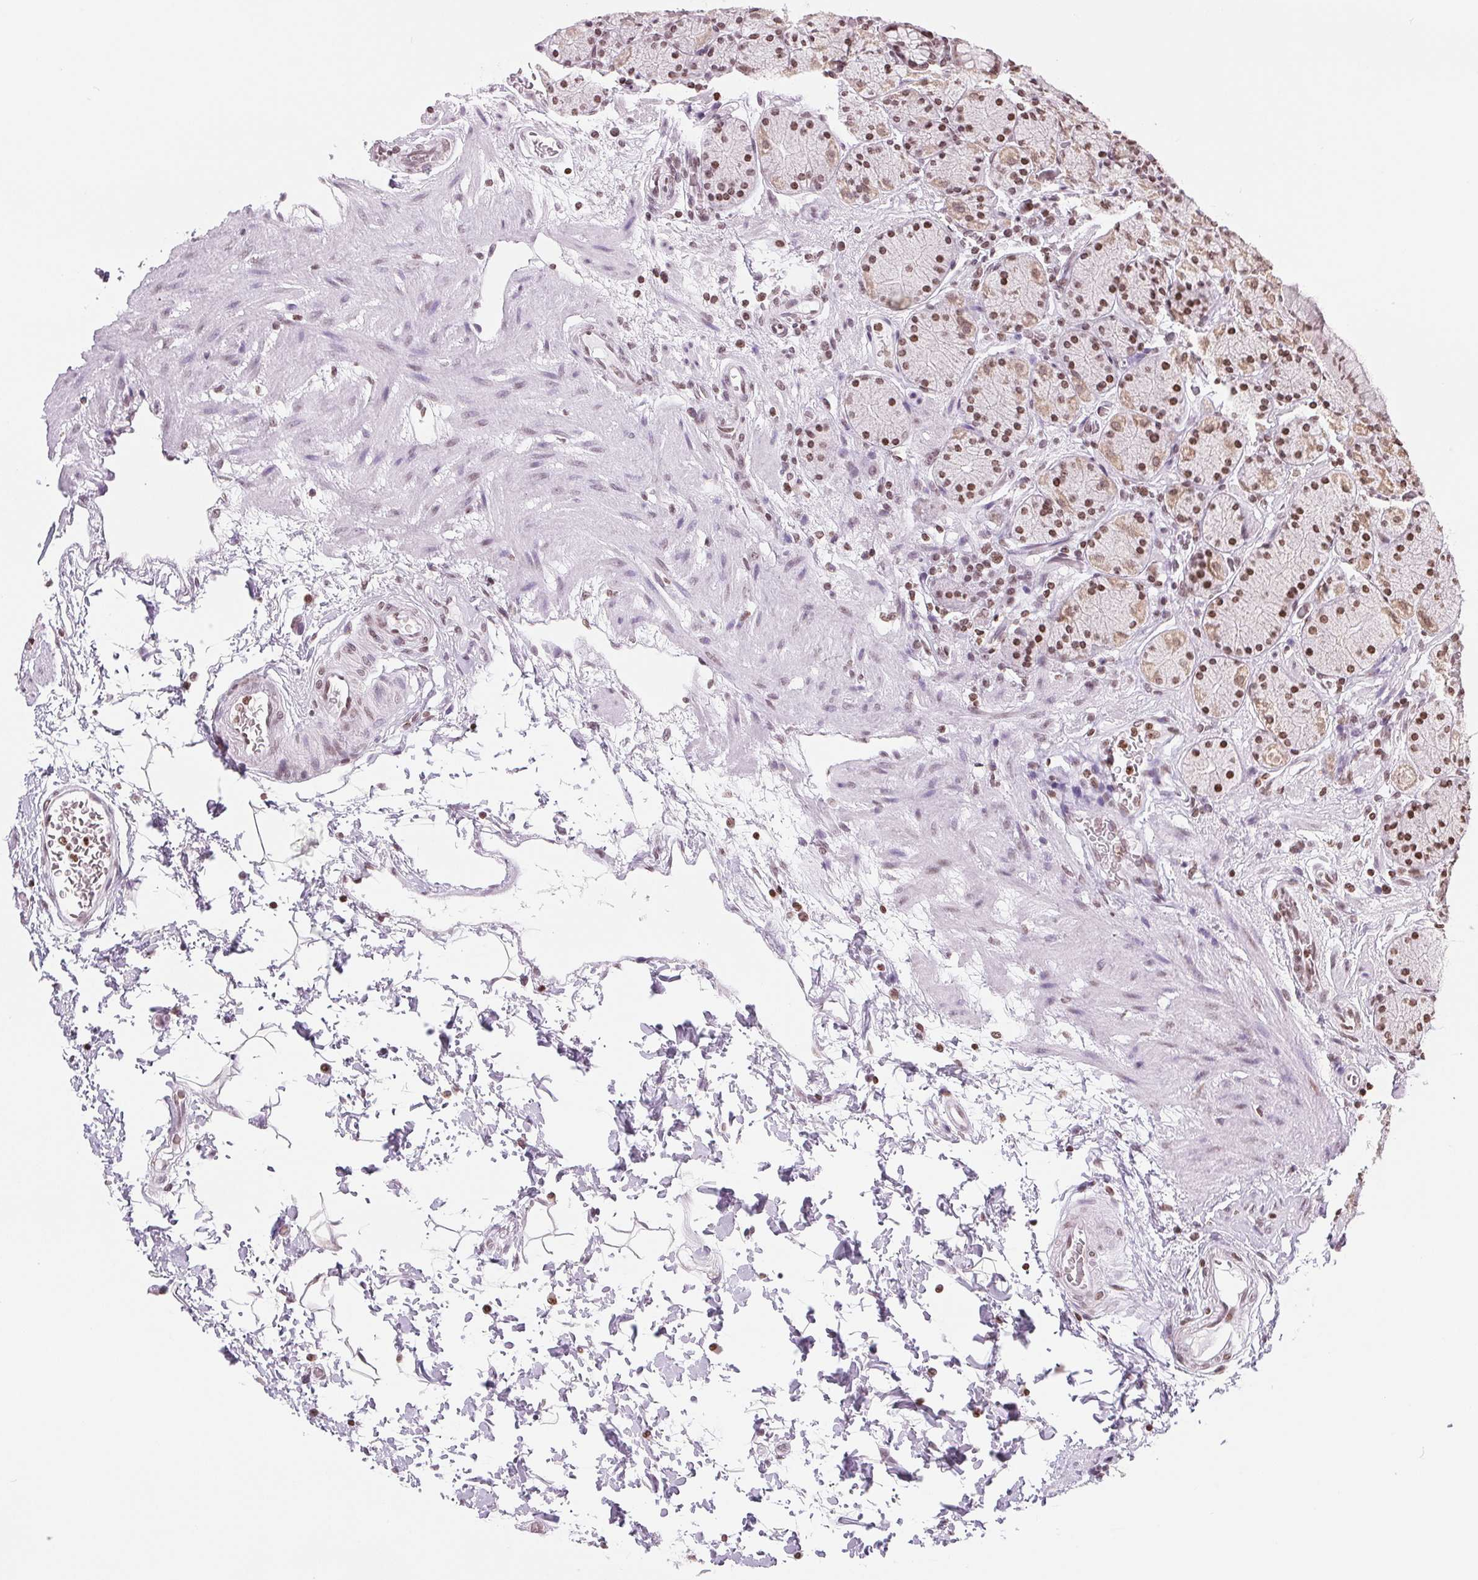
{"staining": {"intensity": "moderate", "quantity": ">75%", "location": "nuclear"}, "tissue": "stomach", "cell_type": "Glandular cells", "image_type": "normal", "snomed": [{"axis": "morphology", "description": "Normal tissue, NOS"}, {"axis": "topography", "description": "Stomach, upper"}, {"axis": "topography", "description": "Stomach"}], "caption": "DAB (3,3'-diaminobenzidine) immunohistochemical staining of unremarkable human stomach shows moderate nuclear protein expression in approximately >75% of glandular cells. (Brightfield microscopy of DAB IHC at high magnification).", "gene": "SMIM12", "patient": {"sex": "male", "age": 62}}